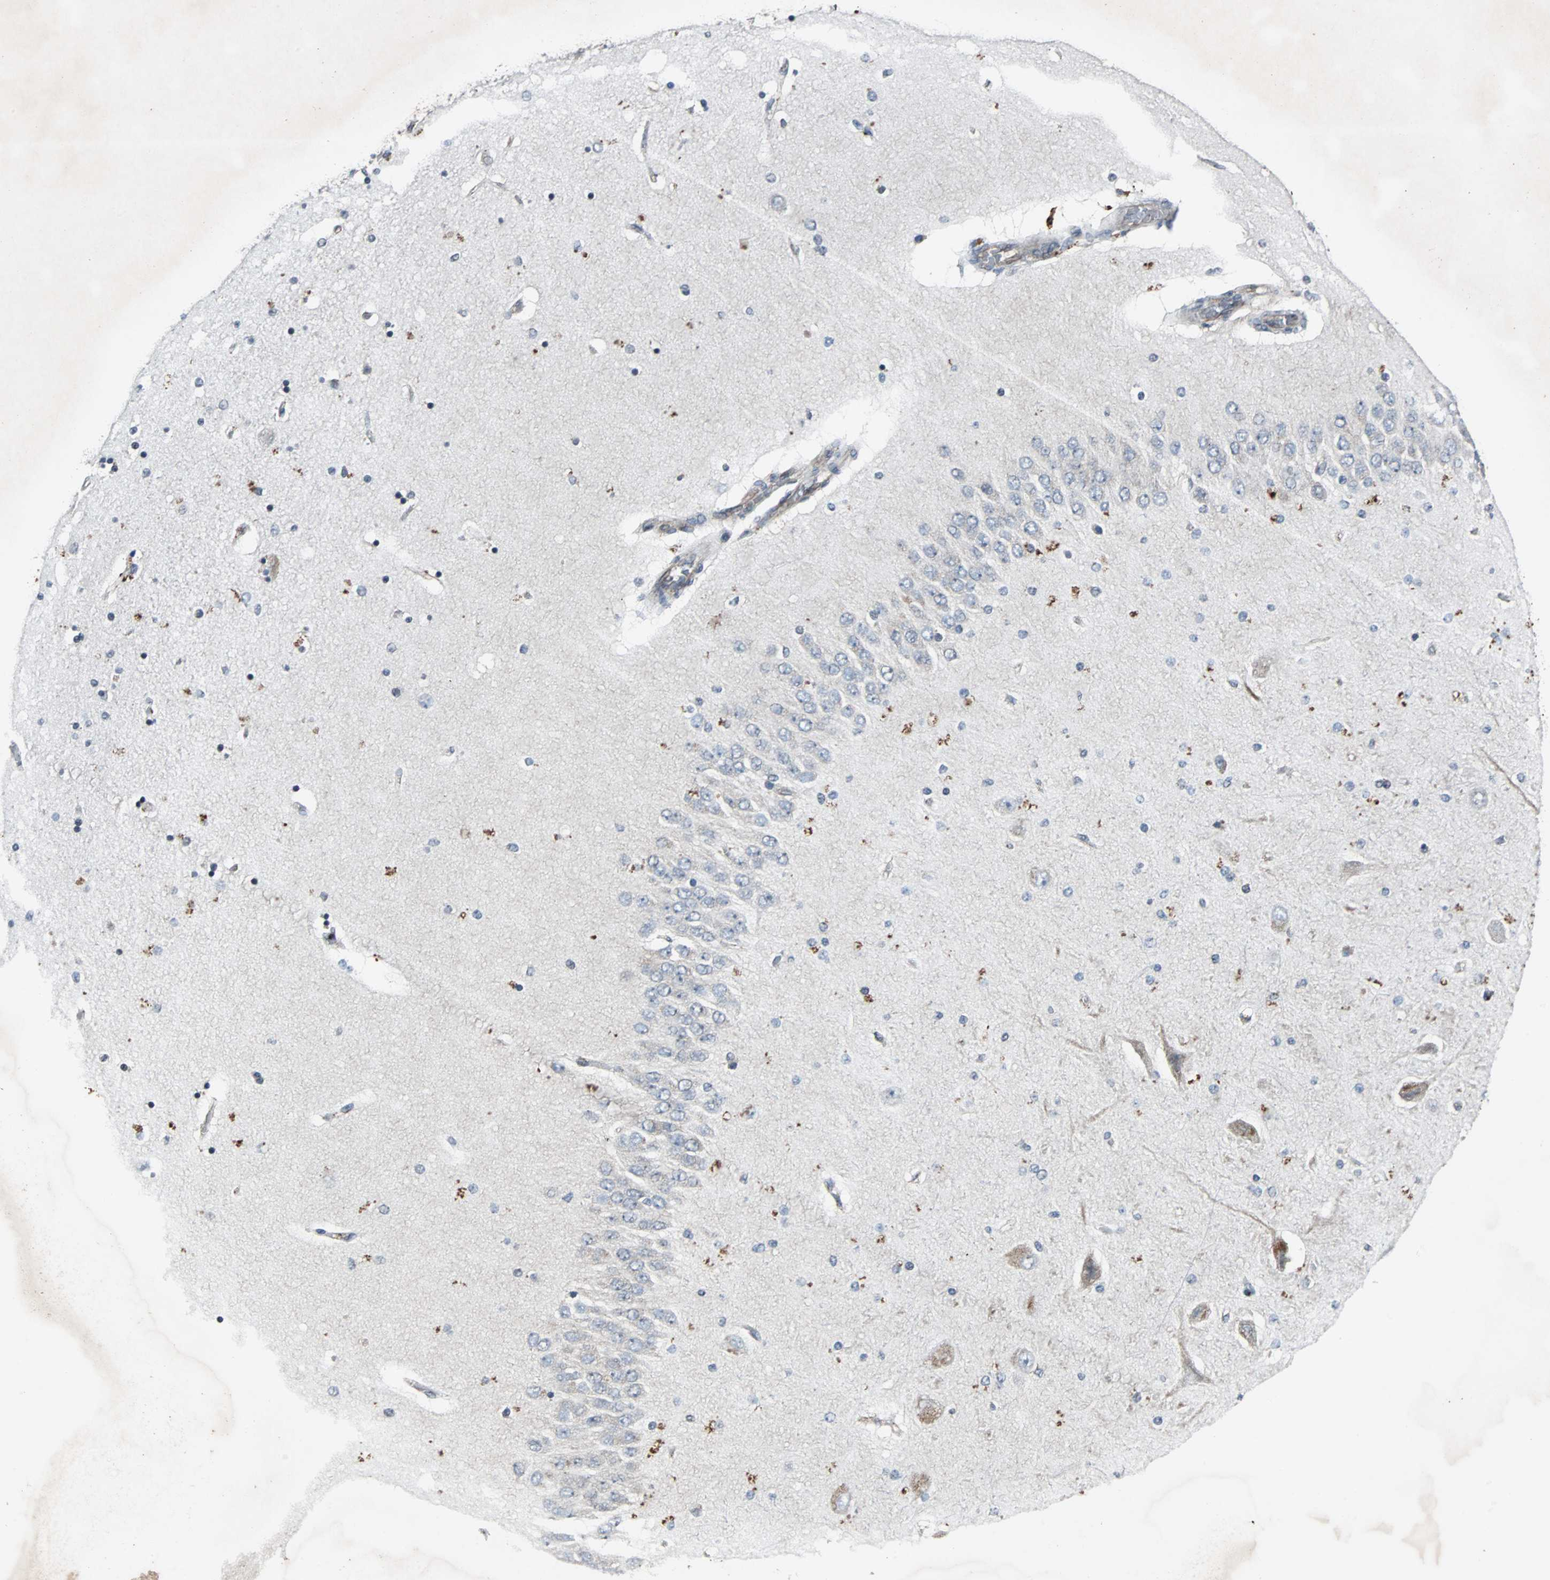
{"staining": {"intensity": "negative", "quantity": "none", "location": "none"}, "tissue": "hippocampus", "cell_type": "Glial cells", "image_type": "normal", "snomed": [{"axis": "morphology", "description": "Normal tissue, NOS"}, {"axis": "topography", "description": "Hippocampus"}], "caption": "Immunohistochemistry (IHC) micrograph of unremarkable hippocampus stained for a protein (brown), which demonstrates no positivity in glial cells.", "gene": "LSR", "patient": {"sex": "female", "age": 54}}